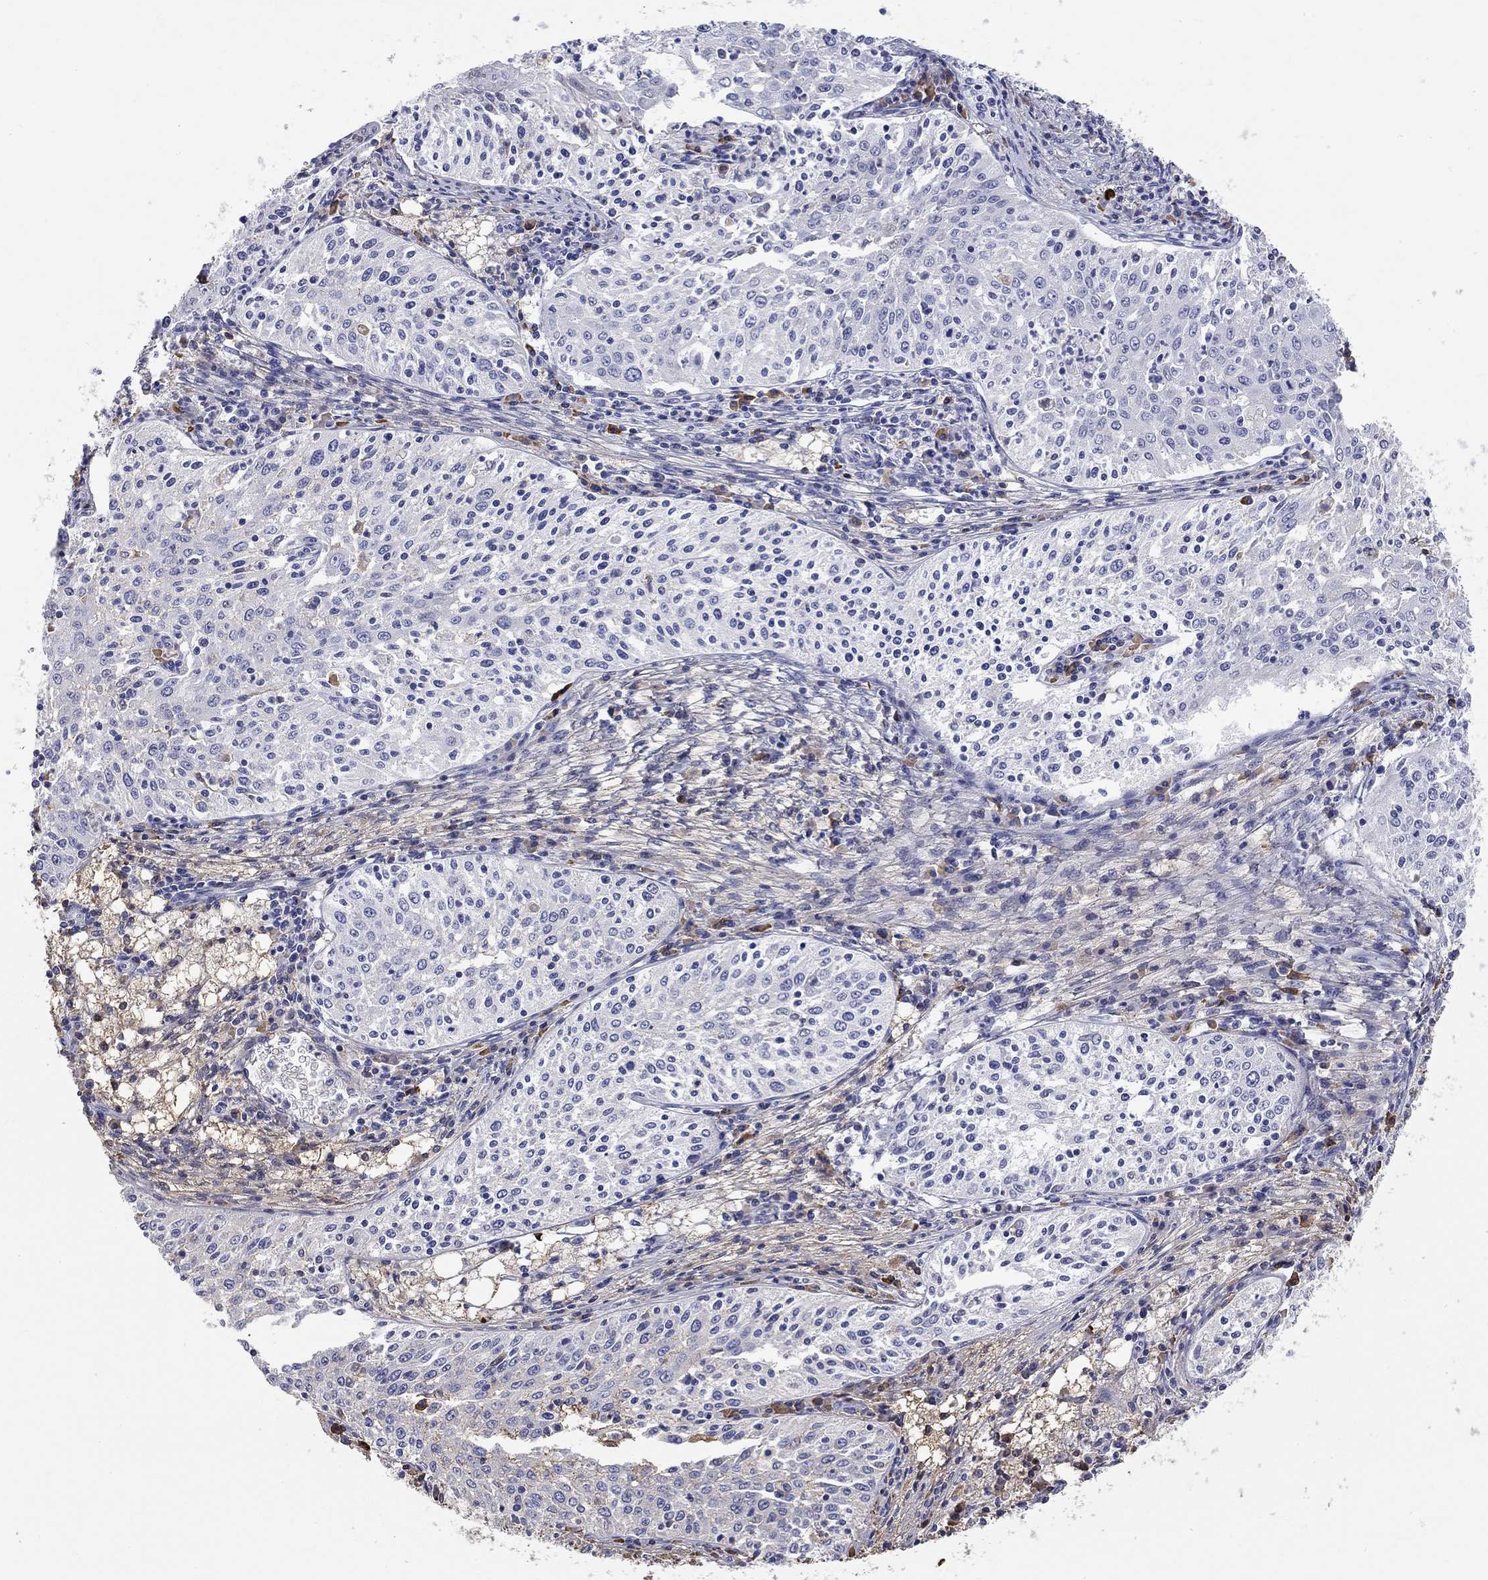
{"staining": {"intensity": "negative", "quantity": "none", "location": "none"}, "tissue": "cervical cancer", "cell_type": "Tumor cells", "image_type": "cancer", "snomed": [{"axis": "morphology", "description": "Squamous cell carcinoma, NOS"}, {"axis": "topography", "description": "Cervix"}], "caption": "The immunohistochemistry (IHC) histopathology image has no significant expression in tumor cells of squamous cell carcinoma (cervical) tissue.", "gene": "PHOX2B", "patient": {"sex": "female", "age": 41}}